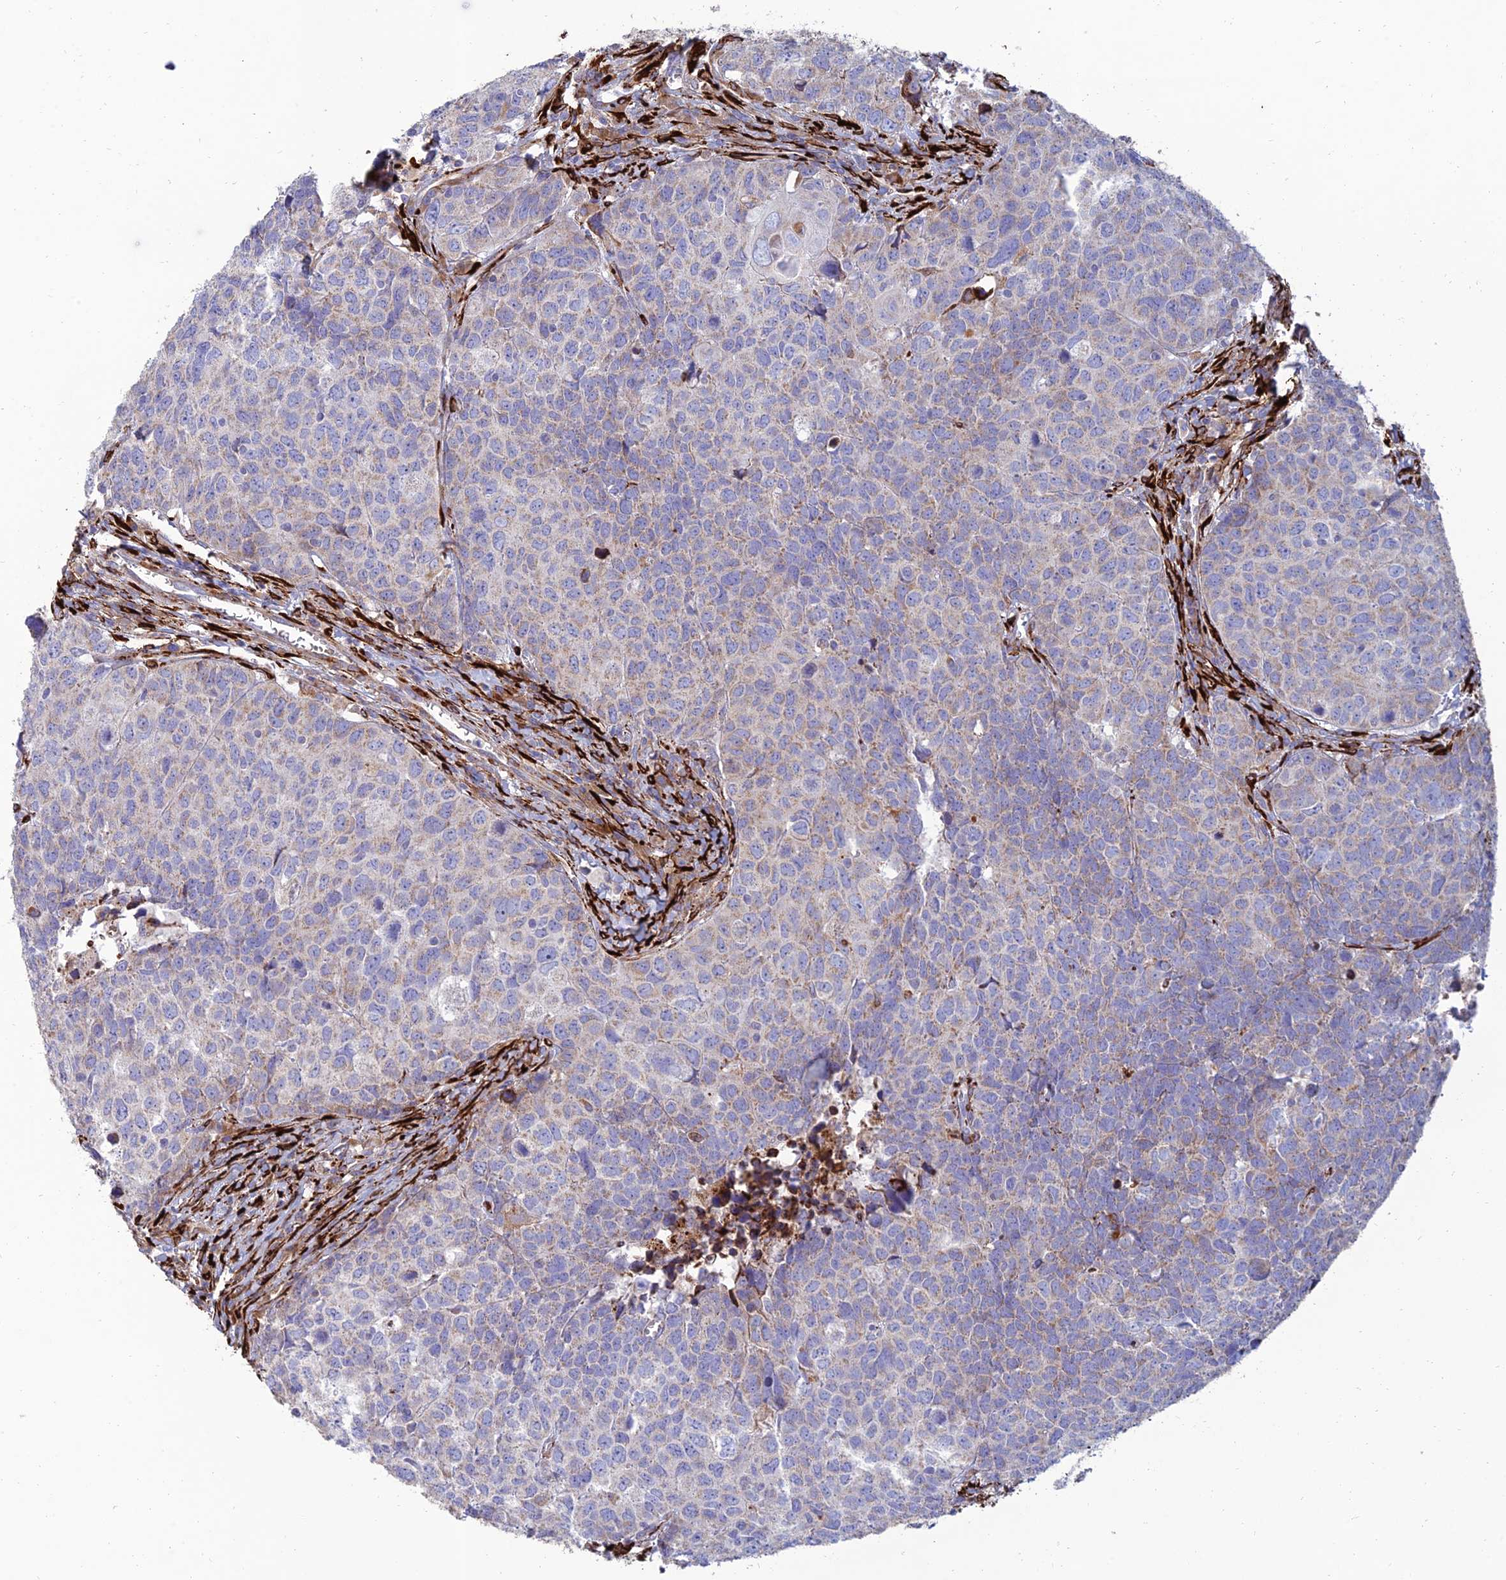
{"staining": {"intensity": "weak", "quantity": "25%-75%", "location": "cytoplasmic/membranous"}, "tissue": "head and neck cancer", "cell_type": "Tumor cells", "image_type": "cancer", "snomed": [{"axis": "morphology", "description": "Squamous cell carcinoma, NOS"}, {"axis": "topography", "description": "Head-Neck"}], "caption": "Immunohistochemical staining of squamous cell carcinoma (head and neck) shows low levels of weak cytoplasmic/membranous positivity in about 25%-75% of tumor cells.", "gene": "RCN3", "patient": {"sex": "male", "age": 66}}